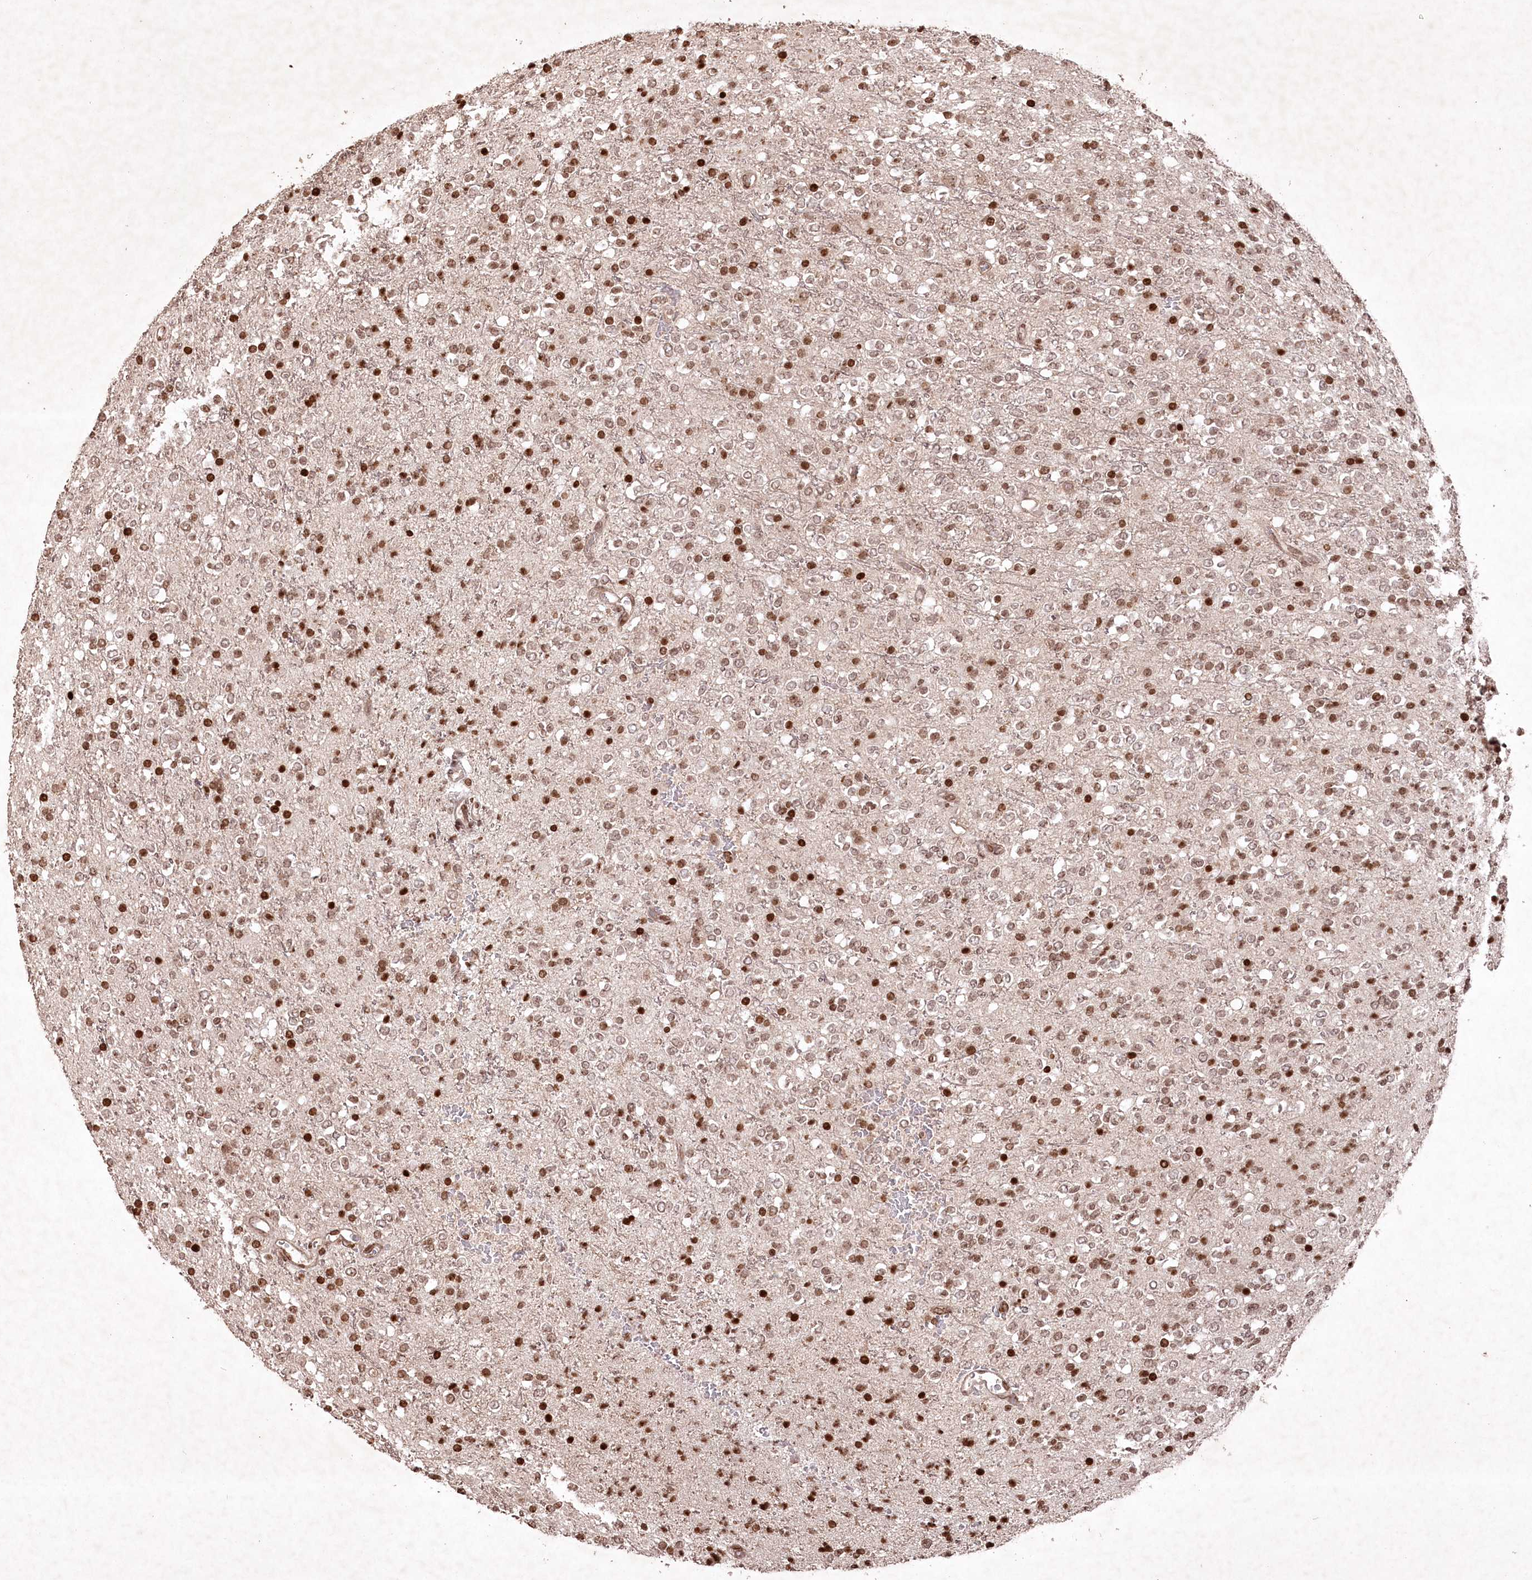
{"staining": {"intensity": "strong", "quantity": "25%-75%", "location": "nuclear"}, "tissue": "glioma", "cell_type": "Tumor cells", "image_type": "cancer", "snomed": [{"axis": "morphology", "description": "Glioma, malignant, High grade"}, {"axis": "topography", "description": "Brain"}], "caption": "Protein staining of malignant high-grade glioma tissue reveals strong nuclear expression in about 25%-75% of tumor cells. (IHC, brightfield microscopy, high magnification).", "gene": "CCSER2", "patient": {"sex": "male", "age": 34}}